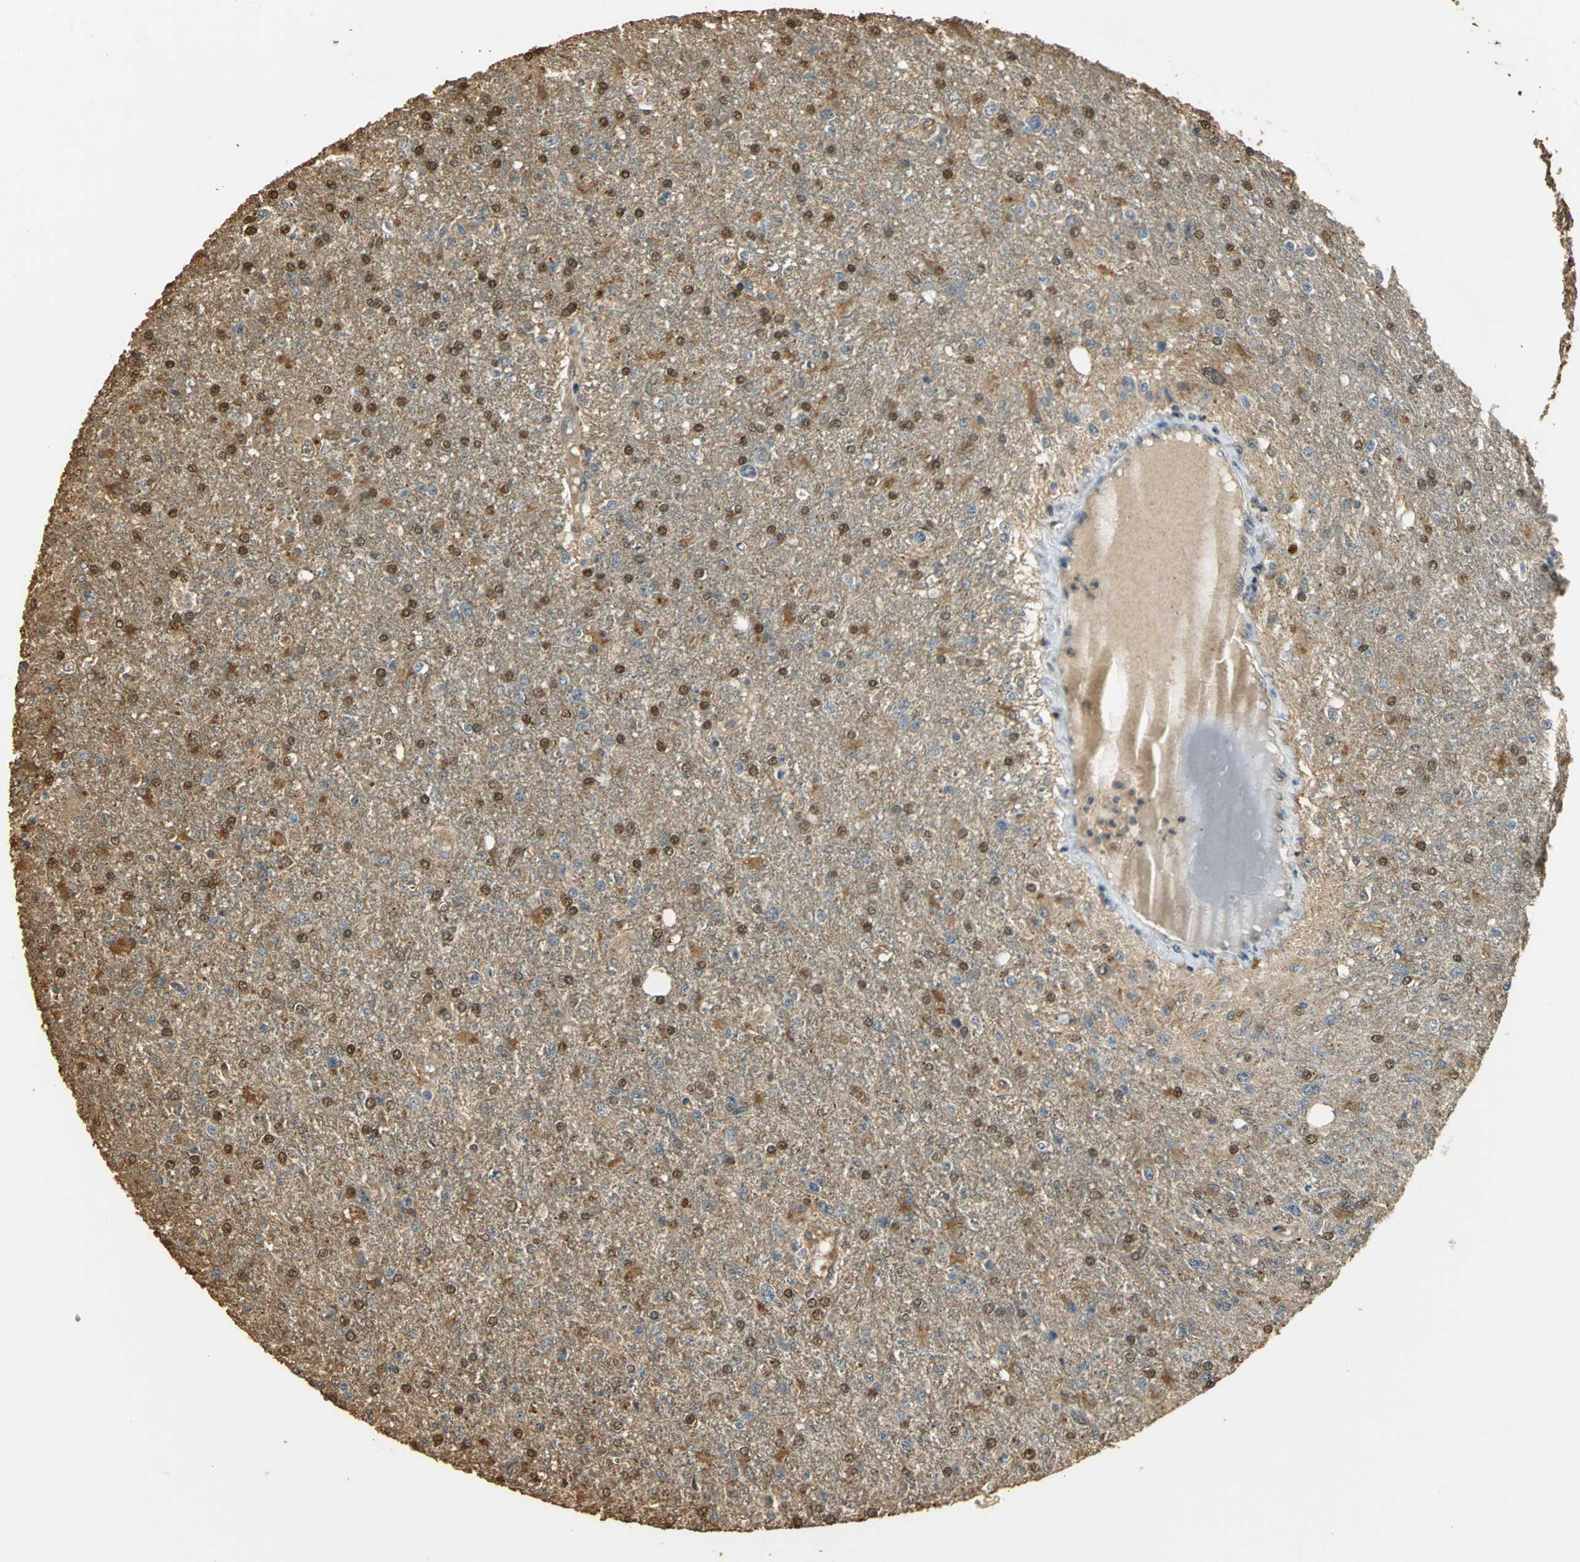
{"staining": {"intensity": "moderate", "quantity": ">75%", "location": "cytoplasmic/membranous,nuclear"}, "tissue": "glioma", "cell_type": "Tumor cells", "image_type": "cancer", "snomed": [{"axis": "morphology", "description": "Glioma, malignant, High grade"}, {"axis": "topography", "description": "Cerebral cortex"}], "caption": "Human malignant high-grade glioma stained for a protein (brown) reveals moderate cytoplasmic/membranous and nuclear positive staining in approximately >75% of tumor cells.", "gene": "GAPDH", "patient": {"sex": "male", "age": 76}}